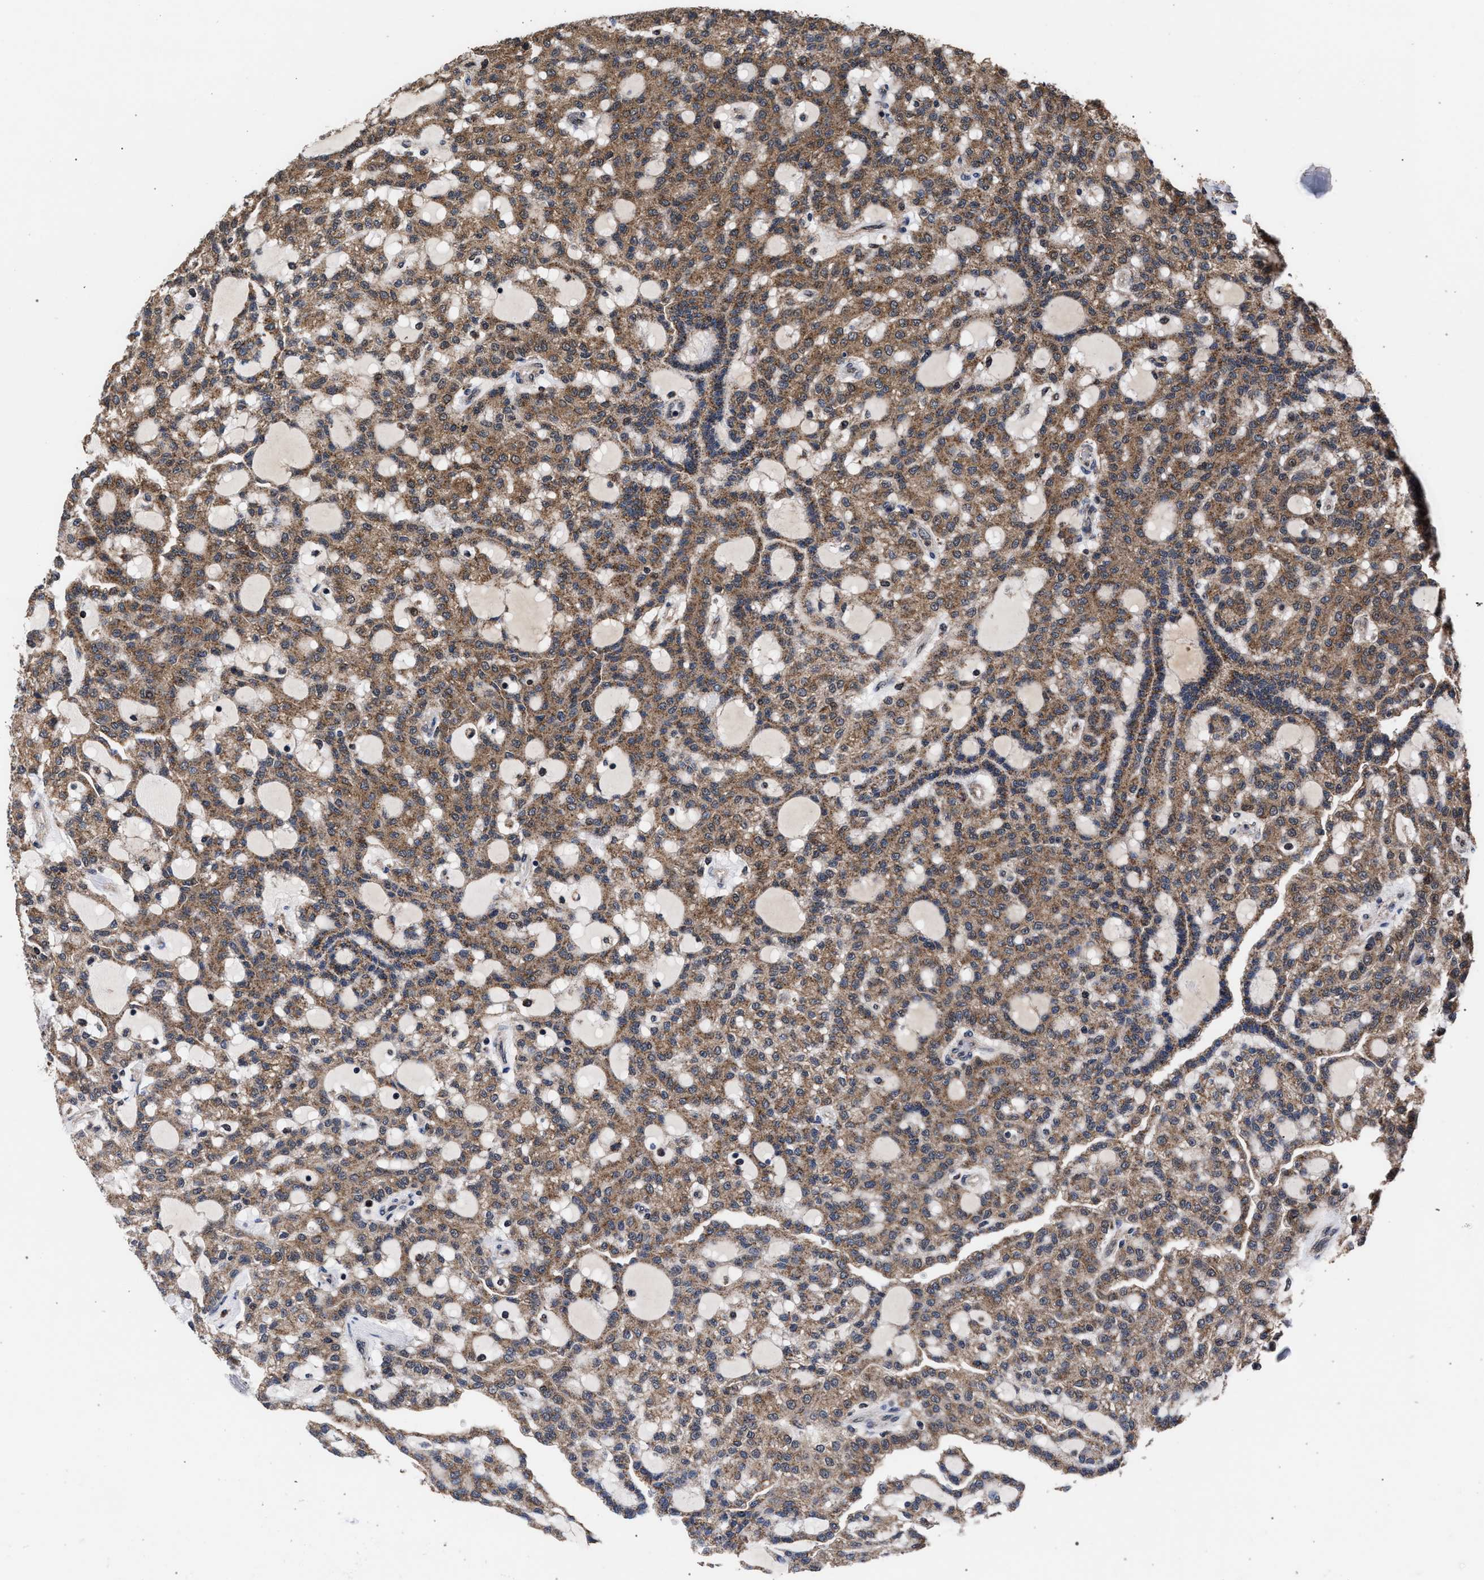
{"staining": {"intensity": "moderate", "quantity": ">75%", "location": "cytoplasmic/membranous"}, "tissue": "renal cancer", "cell_type": "Tumor cells", "image_type": "cancer", "snomed": [{"axis": "morphology", "description": "Adenocarcinoma, NOS"}, {"axis": "topography", "description": "Kidney"}], "caption": "IHC histopathology image of human renal adenocarcinoma stained for a protein (brown), which reveals medium levels of moderate cytoplasmic/membranous expression in about >75% of tumor cells.", "gene": "ACOX1", "patient": {"sex": "male", "age": 63}}